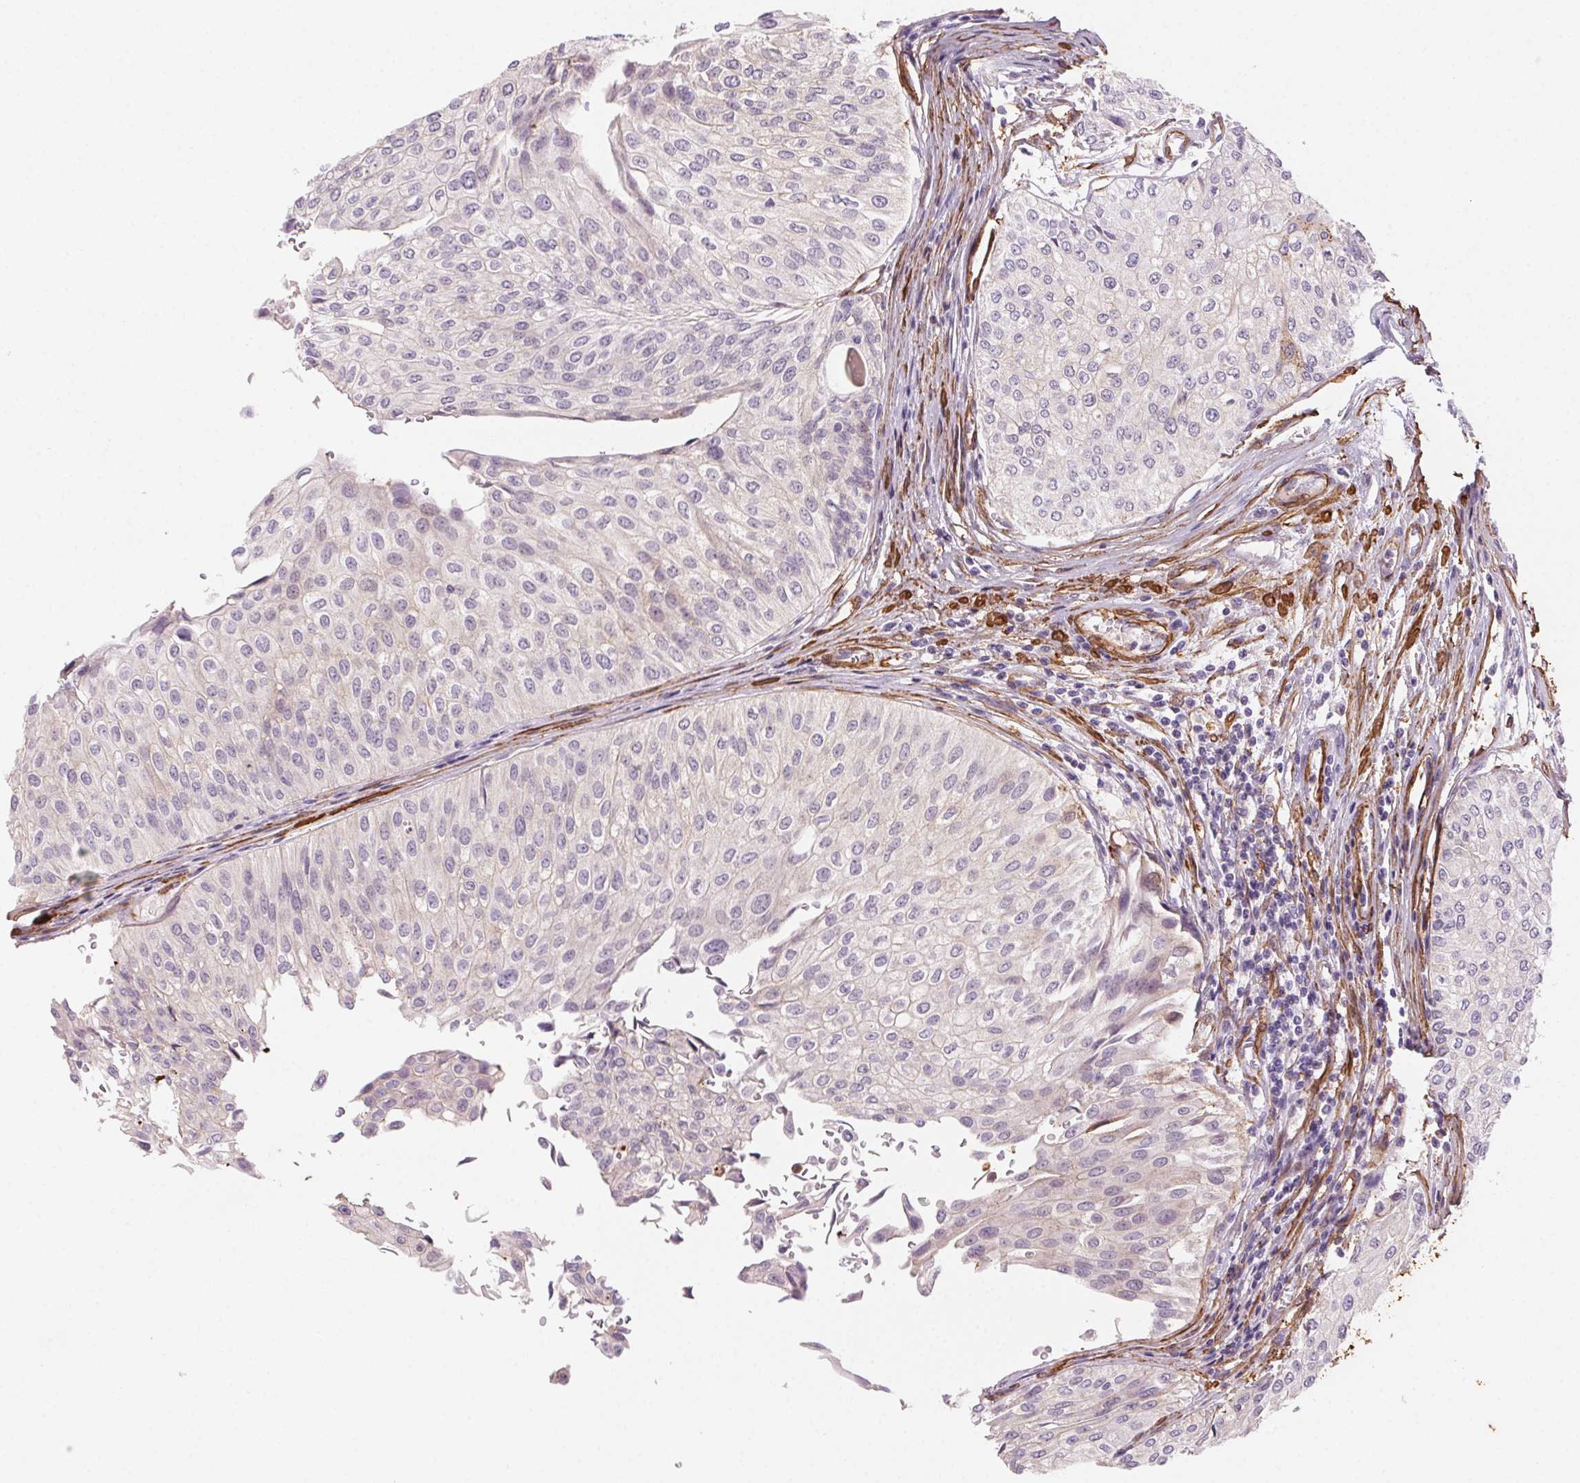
{"staining": {"intensity": "negative", "quantity": "none", "location": "none"}, "tissue": "urothelial cancer", "cell_type": "Tumor cells", "image_type": "cancer", "snomed": [{"axis": "morphology", "description": "Urothelial carcinoma, NOS"}, {"axis": "topography", "description": "Urinary bladder"}], "caption": "Urothelial cancer was stained to show a protein in brown. There is no significant positivity in tumor cells.", "gene": "GPX8", "patient": {"sex": "male", "age": 67}}